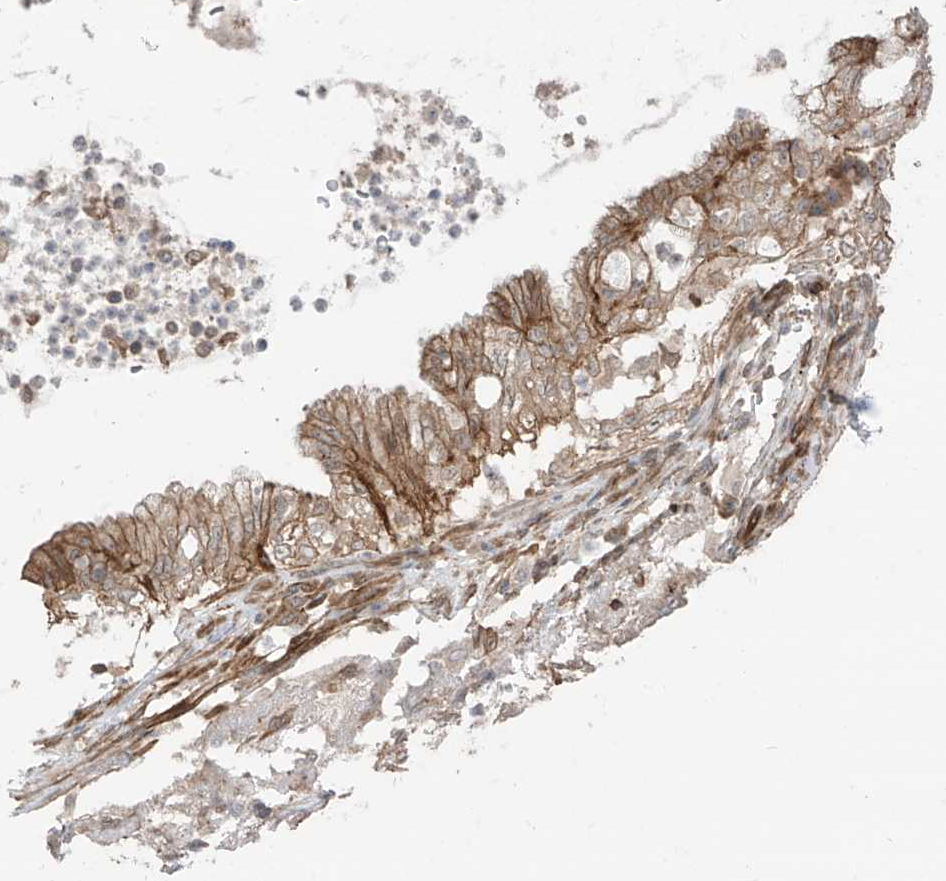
{"staining": {"intensity": "moderate", "quantity": ">75%", "location": "cytoplasmic/membranous"}, "tissue": "lung cancer", "cell_type": "Tumor cells", "image_type": "cancer", "snomed": [{"axis": "morphology", "description": "Adenocarcinoma, NOS"}, {"axis": "topography", "description": "Lung"}], "caption": "Immunohistochemical staining of human adenocarcinoma (lung) reveals medium levels of moderate cytoplasmic/membranous expression in approximately >75% of tumor cells. (DAB IHC, brown staining for protein, blue staining for nuclei).", "gene": "LRRC74A", "patient": {"sex": "female", "age": 70}}